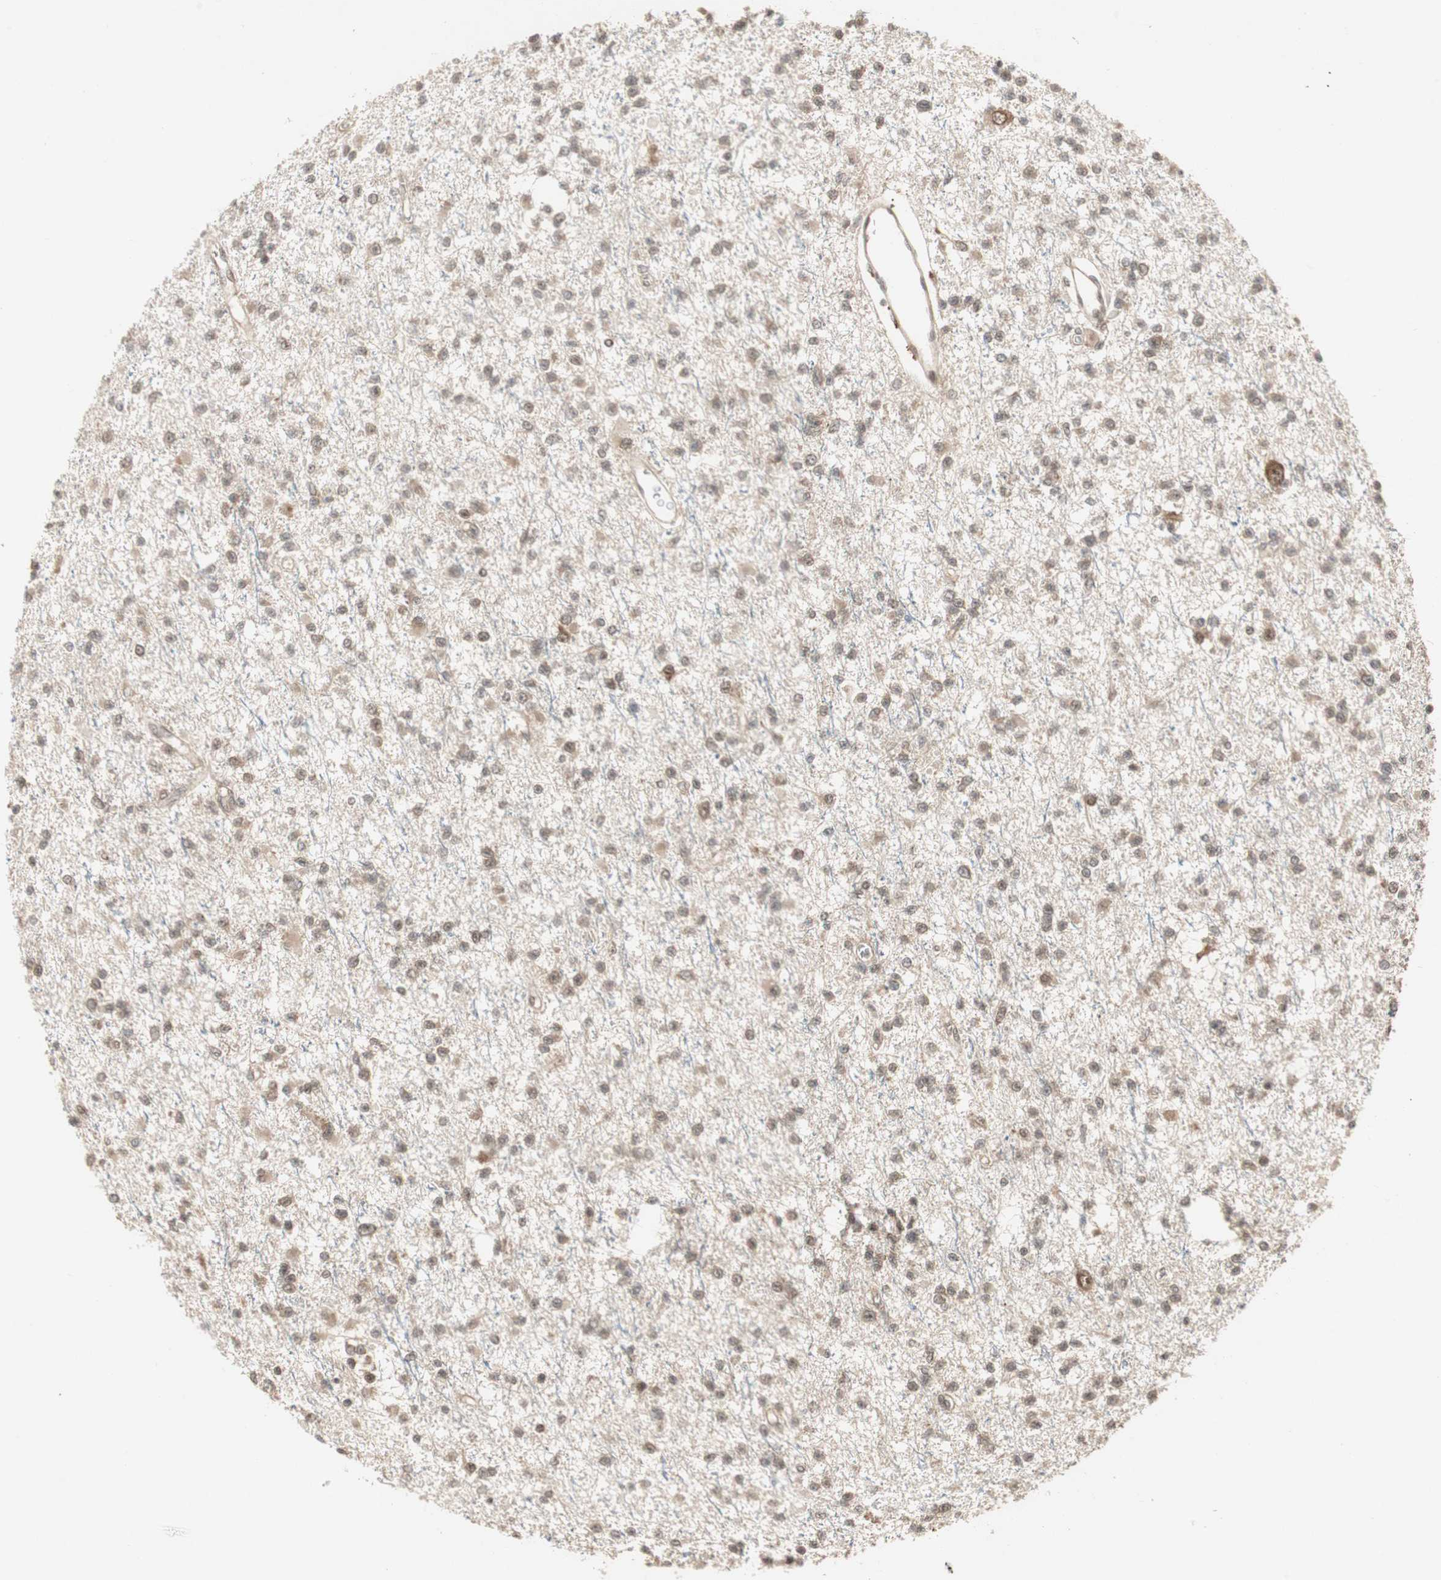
{"staining": {"intensity": "weak", "quantity": ">75%", "location": "cytoplasmic/membranous,nuclear"}, "tissue": "glioma", "cell_type": "Tumor cells", "image_type": "cancer", "snomed": [{"axis": "morphology", "description": "Glioma, malignant, Low grade"}, {"axis": "topography", "description": "Brain"}], "caption": "This histopathology image demonstrates glioma stained with IHC to label a protein in brown. The cytoplasmic/membranous and nuclear of tumor cells show weak positivity for the protein. Nuclei are counter-stained blue.", "gene": "CSNK2B", "patient": {"sex": "female", "age": 22}}